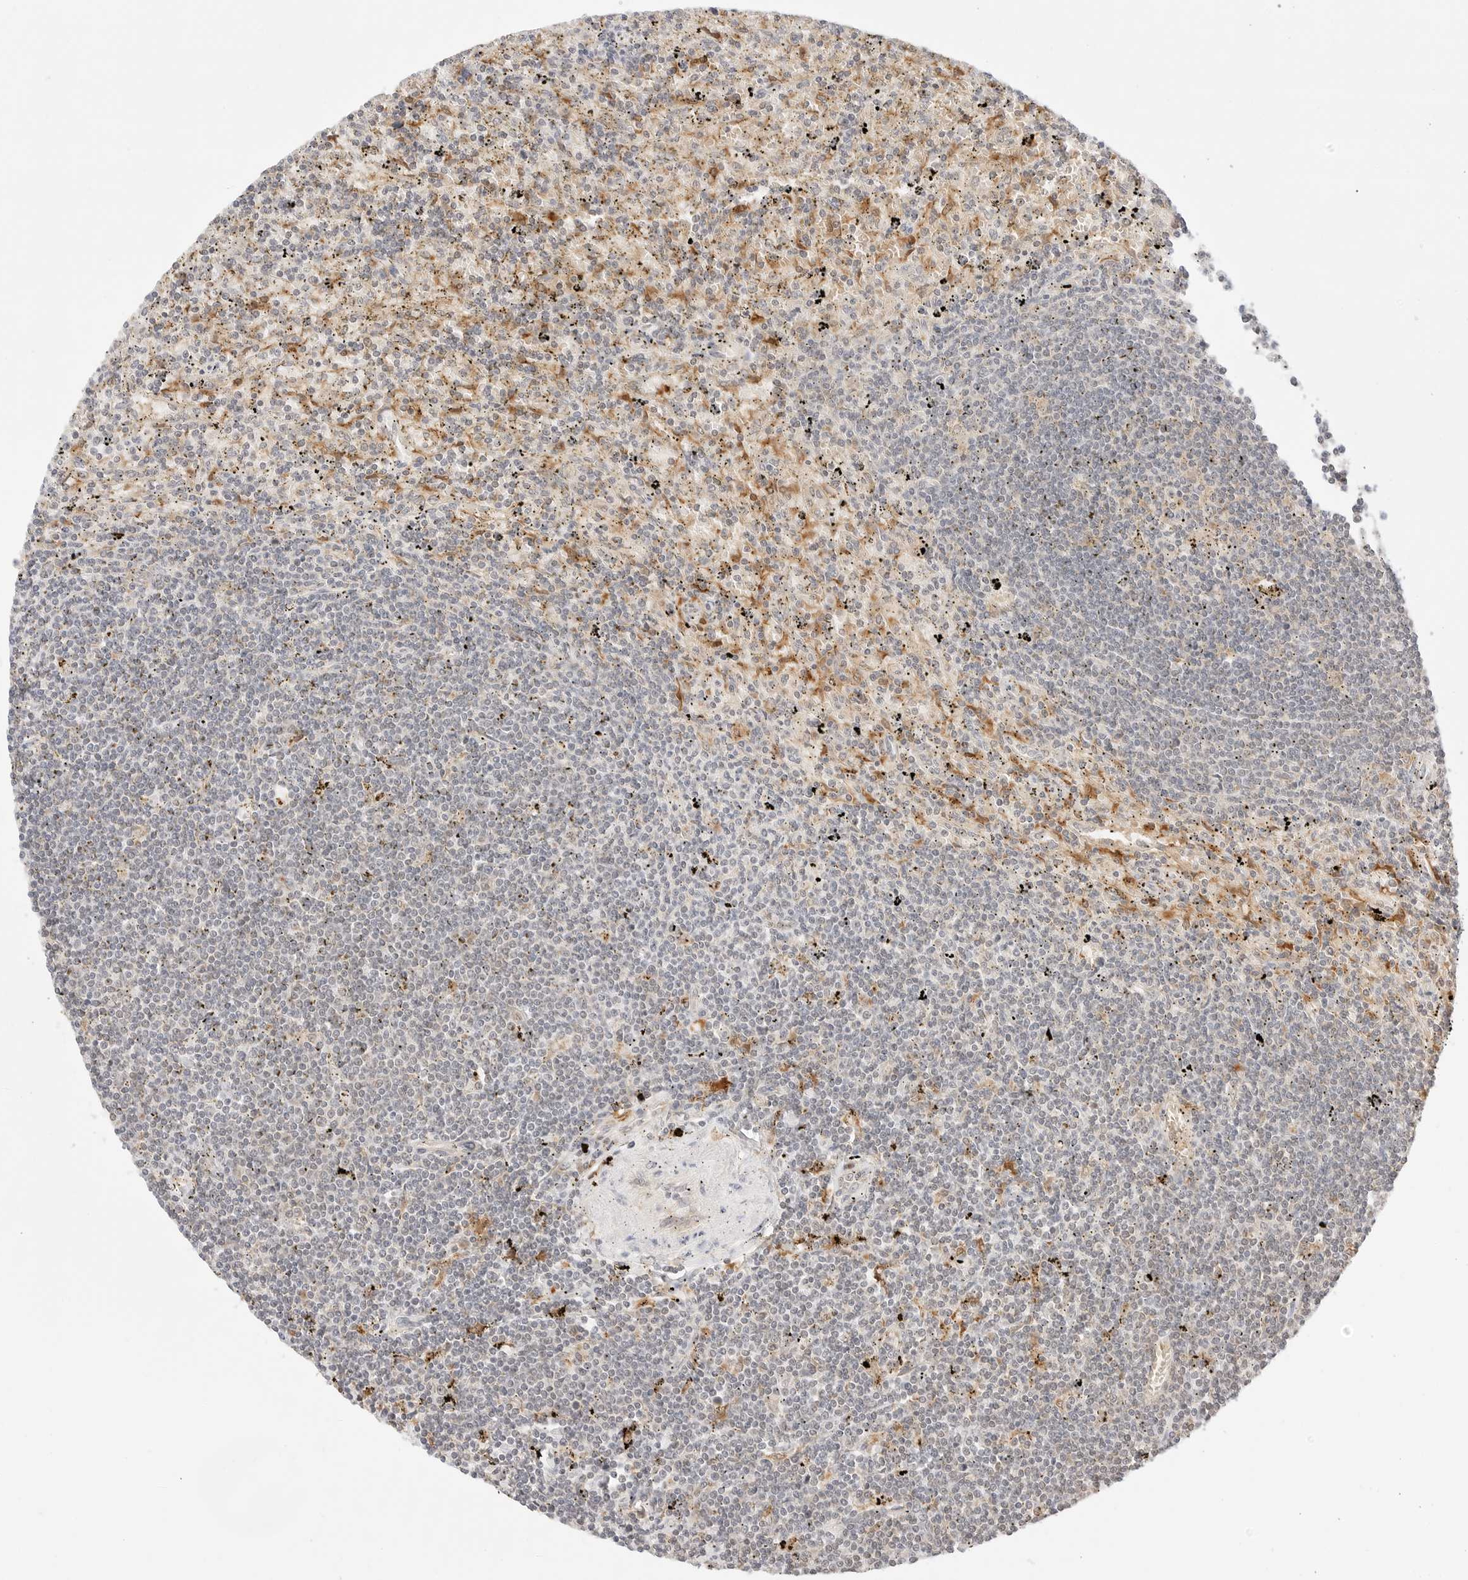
{"staining": {"intensity": "negative", "quantity": "none", "location": "none"}, "tissue": "lymphoma", "cell_type": "Tumor cells", "image_type": "cancer", "snomed": [{"axis": "morphology", "description": "Malignant lymphoma, non-Hodgkin's type, Low grade"}, {"axis": "topography", "description": "Spleen"}], "caption": "Malignant lymphoma, non-Hodgkin's type (low-grade) was stained to show a protein in brown. There is no significant staining in tumor cells. The staining was performed using DAB to visualize the protein expression in brown, while the nuclei were stained in blue with hematoxylin (Magnification: 20x).", "gene": "ERO1B", "patient": {"sex": "male", "age": 76}}